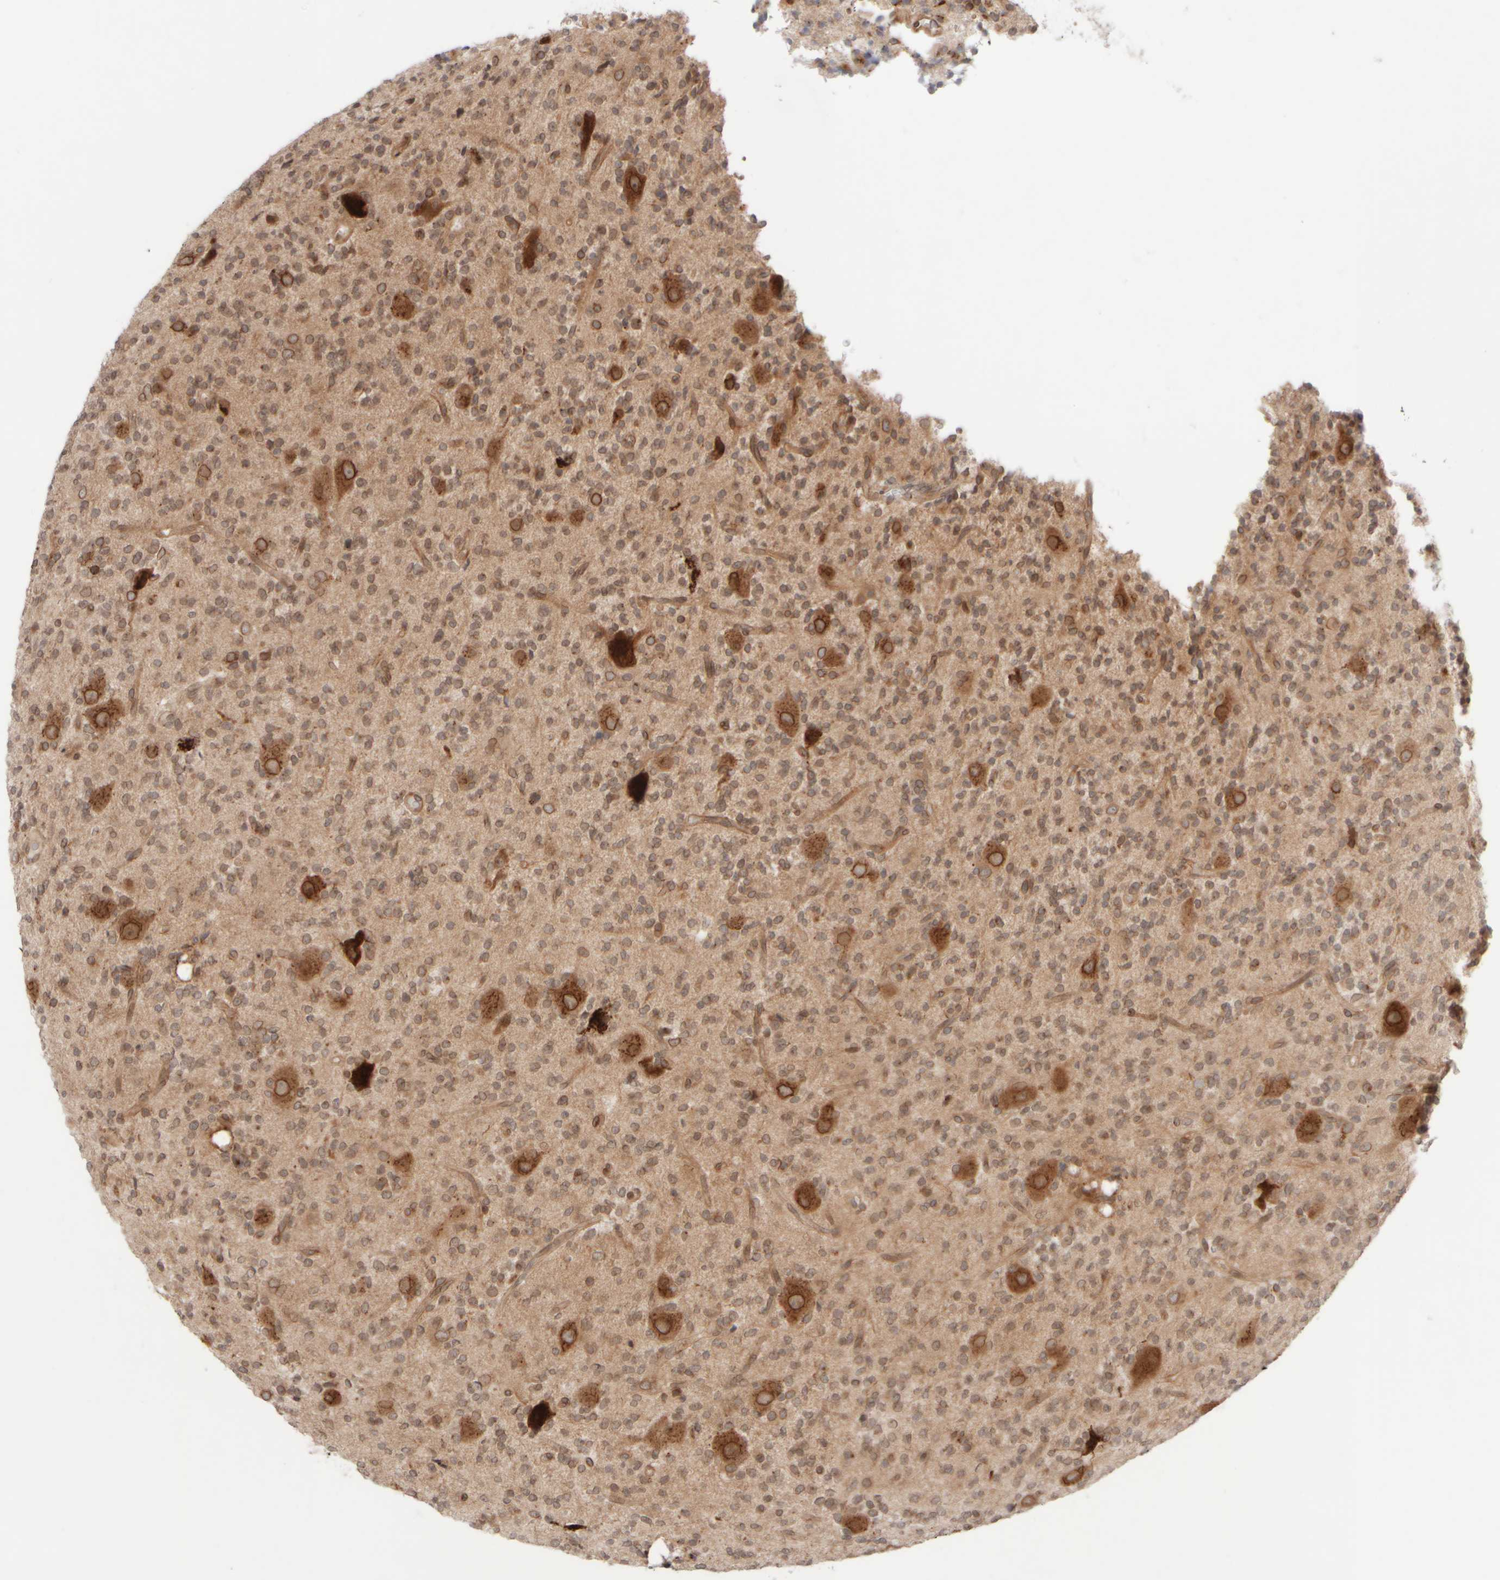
{"staining": {"intensity": "weak", "quantity": ">75%", "location": "cytoplasmic/membranous"}, "tissue": "glioma", "cell_type": "Tumor cells", "image_type": "cancer", "snomed": [{"axis": "morphology", "description": "Glioma, malignant, High grade"}, {"axis": "topography", "description": "Brain"}], "caption": "DAB (3,3'-diaminobenzidine) immunohistochemical staining of high-grade glioma (malignant) shows weak cytoplasmic/membranous protein expression in approximately >75% of tumor cells. The staining was performed using DAB to visualize the protein expression in brown, while the nuclei were stained in blue with hematoxylin (Magnification: 20x).", "gene": "GCN1", "patient": {"sex": "male", "age": 34}}